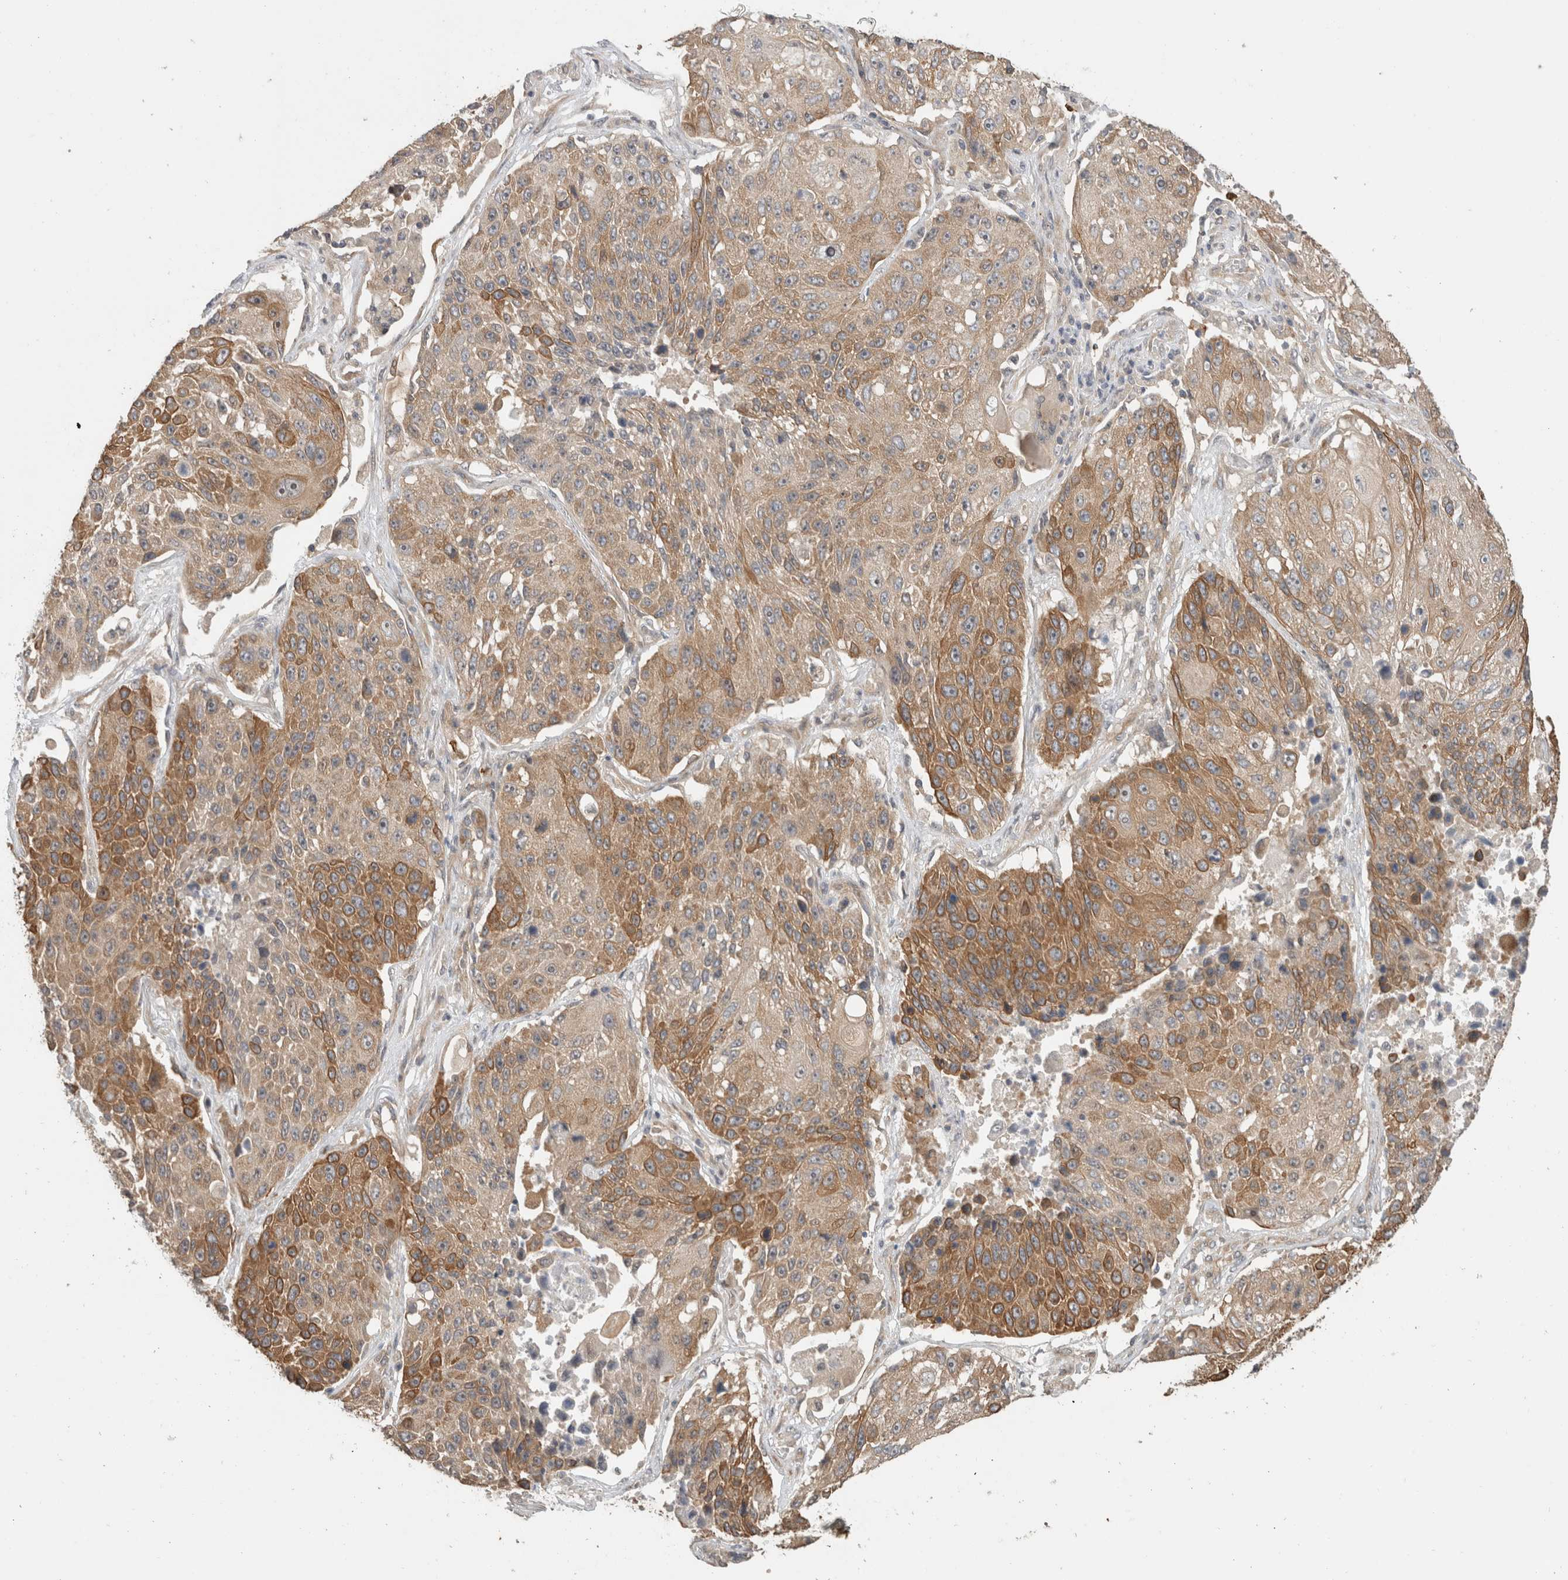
{"staining": {"intensity": "moderate", "quantity": ">75%", "location": "cytoplasmic/membranous"}, "tissue": "lung cancer", "cell_type": "Tumor cells", "image_type": "cancer", "snomed": [{"axis": "morphology", "description": "Squamous cell carcinoma, NOS"}, {"axis": "topography", "description": "Lung"}], "caption": "Squamous cell carcinoma (lung) stained with a protein marker shows moderate staining in tumor cells.", "gene": "PUM1", "patient": {"sex": "male", "age": 61}}